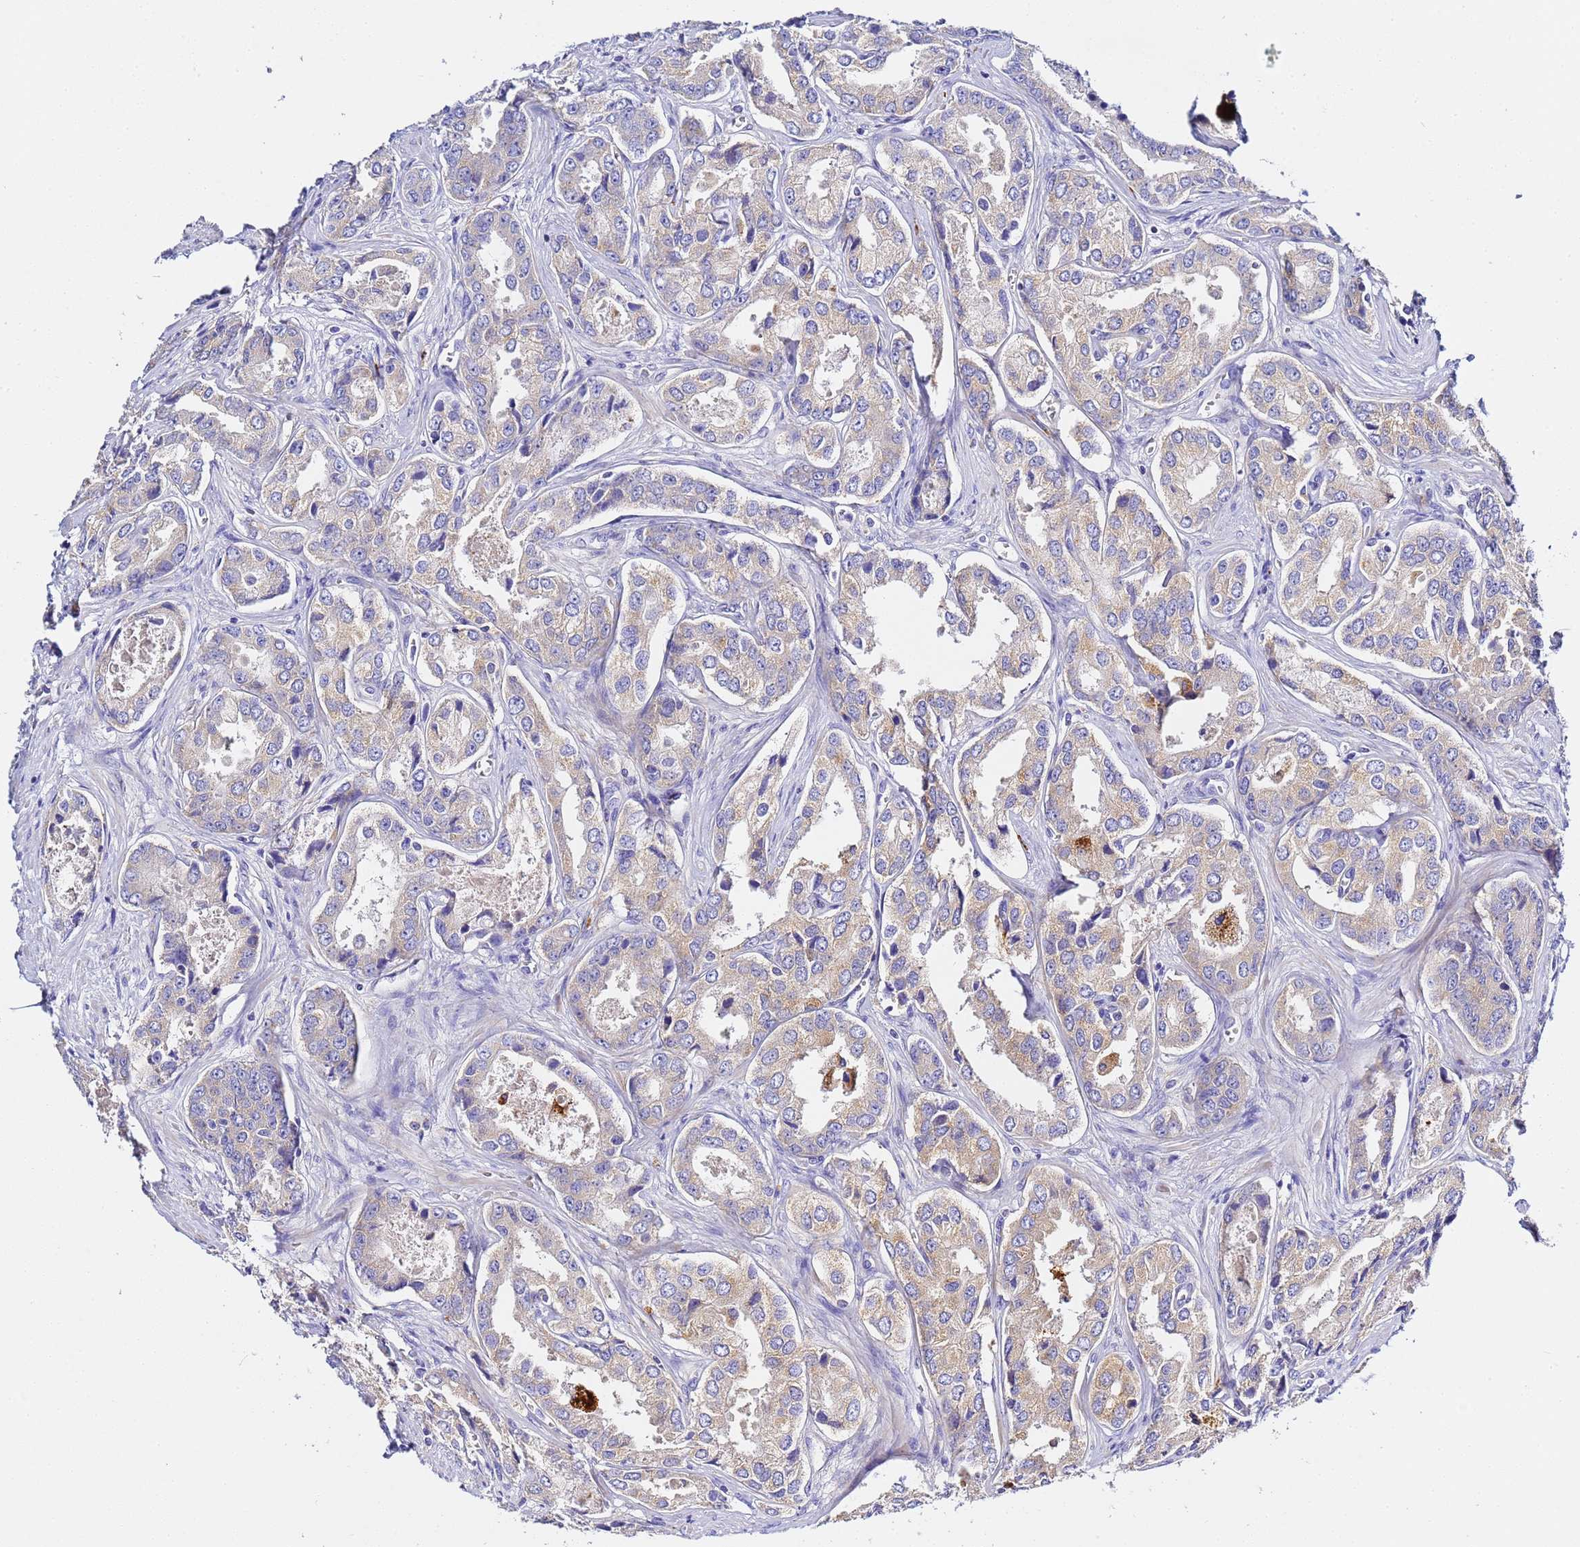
{"staining": {"intensity": "weak", "quantity": "25%-75%", "location": "cytoplasmic/membranous"}, "tissue": "prostate cancer", "cell_type": "Tumor cells", "image_type": "cancer", "snomed": [{"axis": "morphology", "description": "Adenocarcinoma, Low grade"}, {"axis": "topography", "description": "Prostate"}], "caption": "The histopathology image demonstrates staining of prostate cancer (low-grade adenocarcinoma), revealing weak cytoplasmic/membranous protein expression (brown color) within tumor cells.", "gene": "VTI1B", "patient": {"sex": "male", "age": 68}}